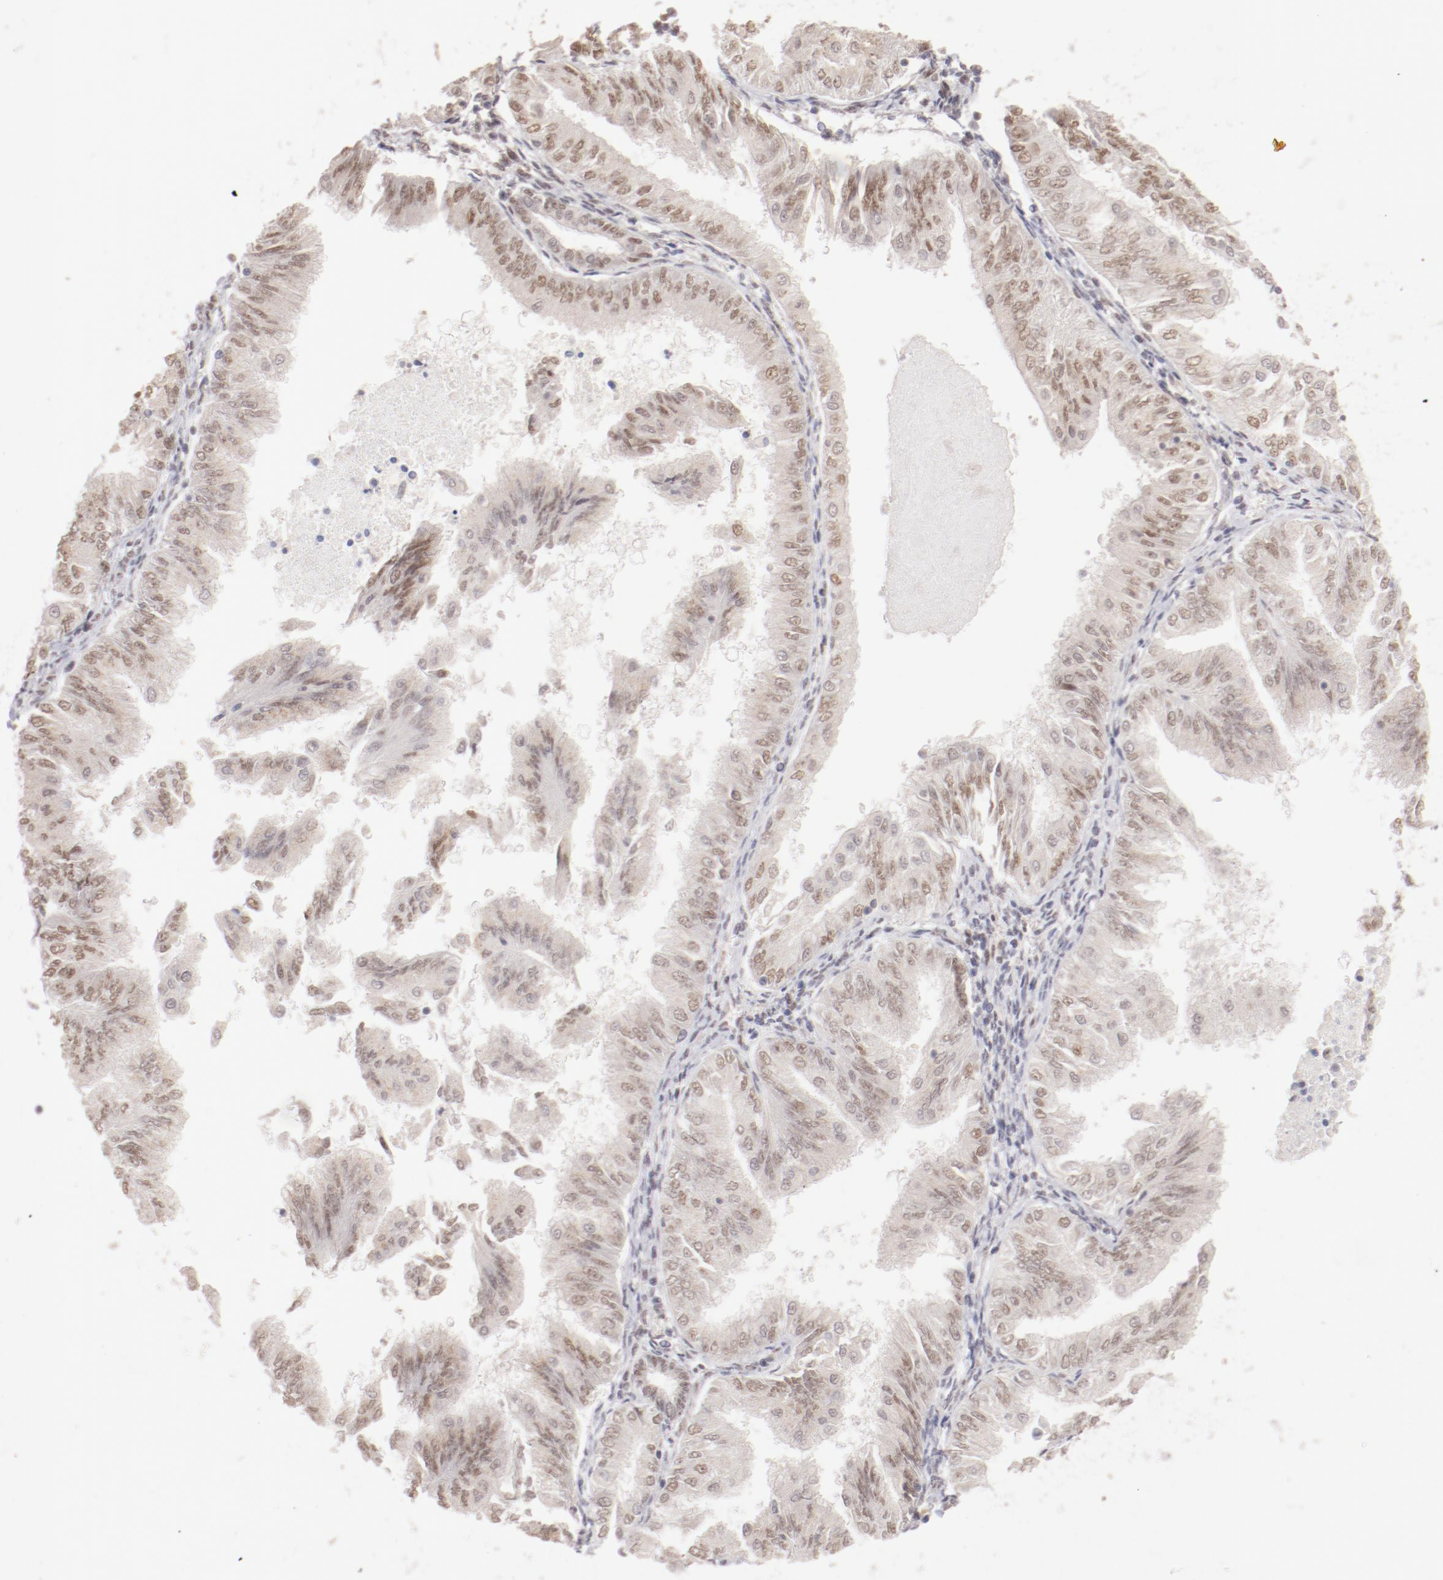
{"staining": {"intensity": "weak", "quantity": ">75%", "location": "nuclear"}, "tissue": "endometrial cancer", "cell_type": "Tumor cells", "image_type": "cancer", "snomed": [{"axis": "morphology", "description": "Adenocarcinoma, NOS"}, {"axis": "topography", "description": "Endometrium"}], "caption": "A photomicrograph showing weak nuclear staining in approximately >75% of tumor cells in endometrial cancer, as visualized by brown immunohistochemical staining.", "gene": "NFE2", "patient": {"sex": "female", "age": 53}}